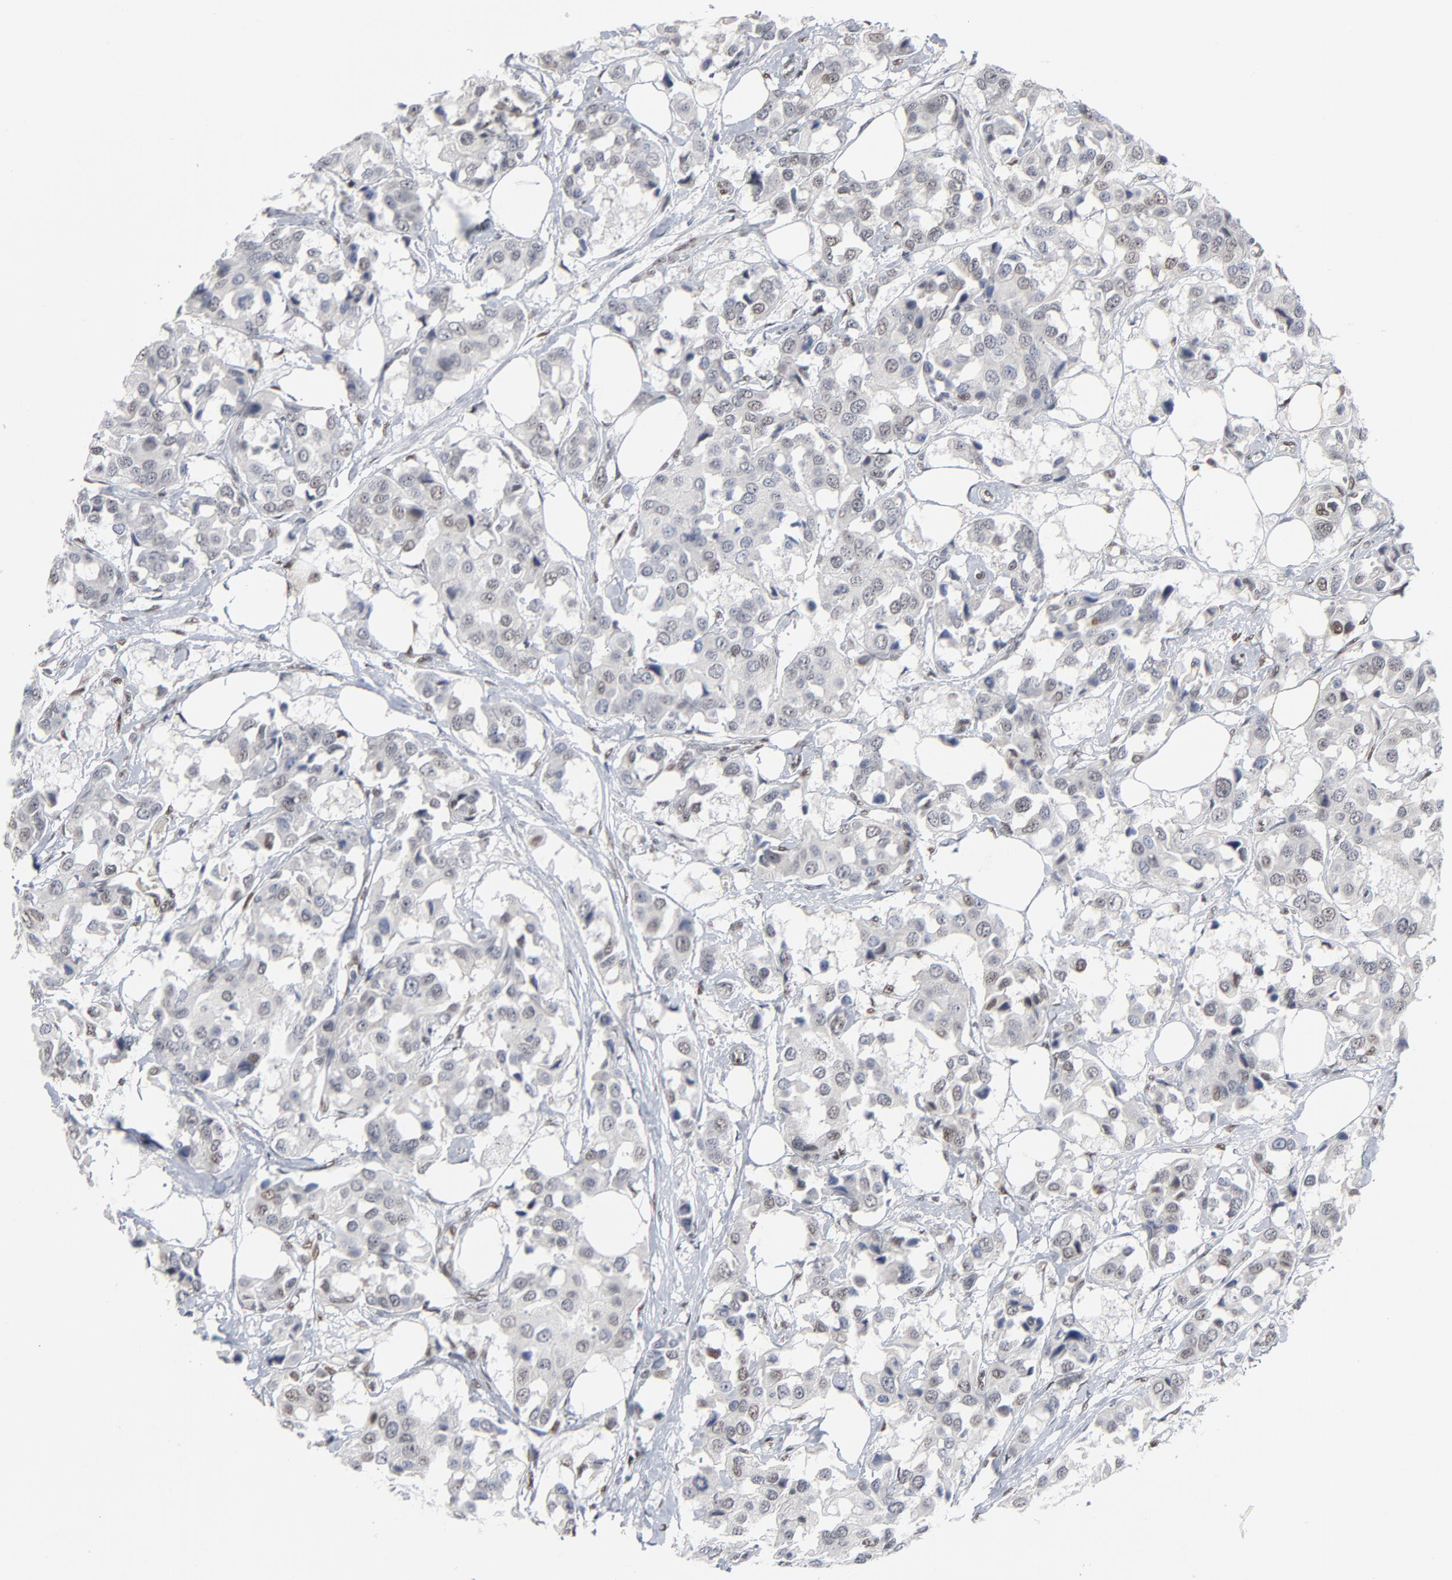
{"staining": {"intensity": "weak", "quantity": "<25%", "location": "nuclear"}, "tissue": "breast cancer", "cell_type": "Tumor cells", "image_type": "cancer", "snomed": [{"axis": "morphology", "description": "Duct carcinoma"}, {"axis": "topography", "description": "Breast"}], "caption": "A high-resolution photomicrograph shows immunohistochemistry (IHC) staining of breast cancer (invasive ductal carcinoma), which shows no significant positivity in tumor cells.", "gene": "ATF7", "patient": {"sex": "female", "age": 80}}